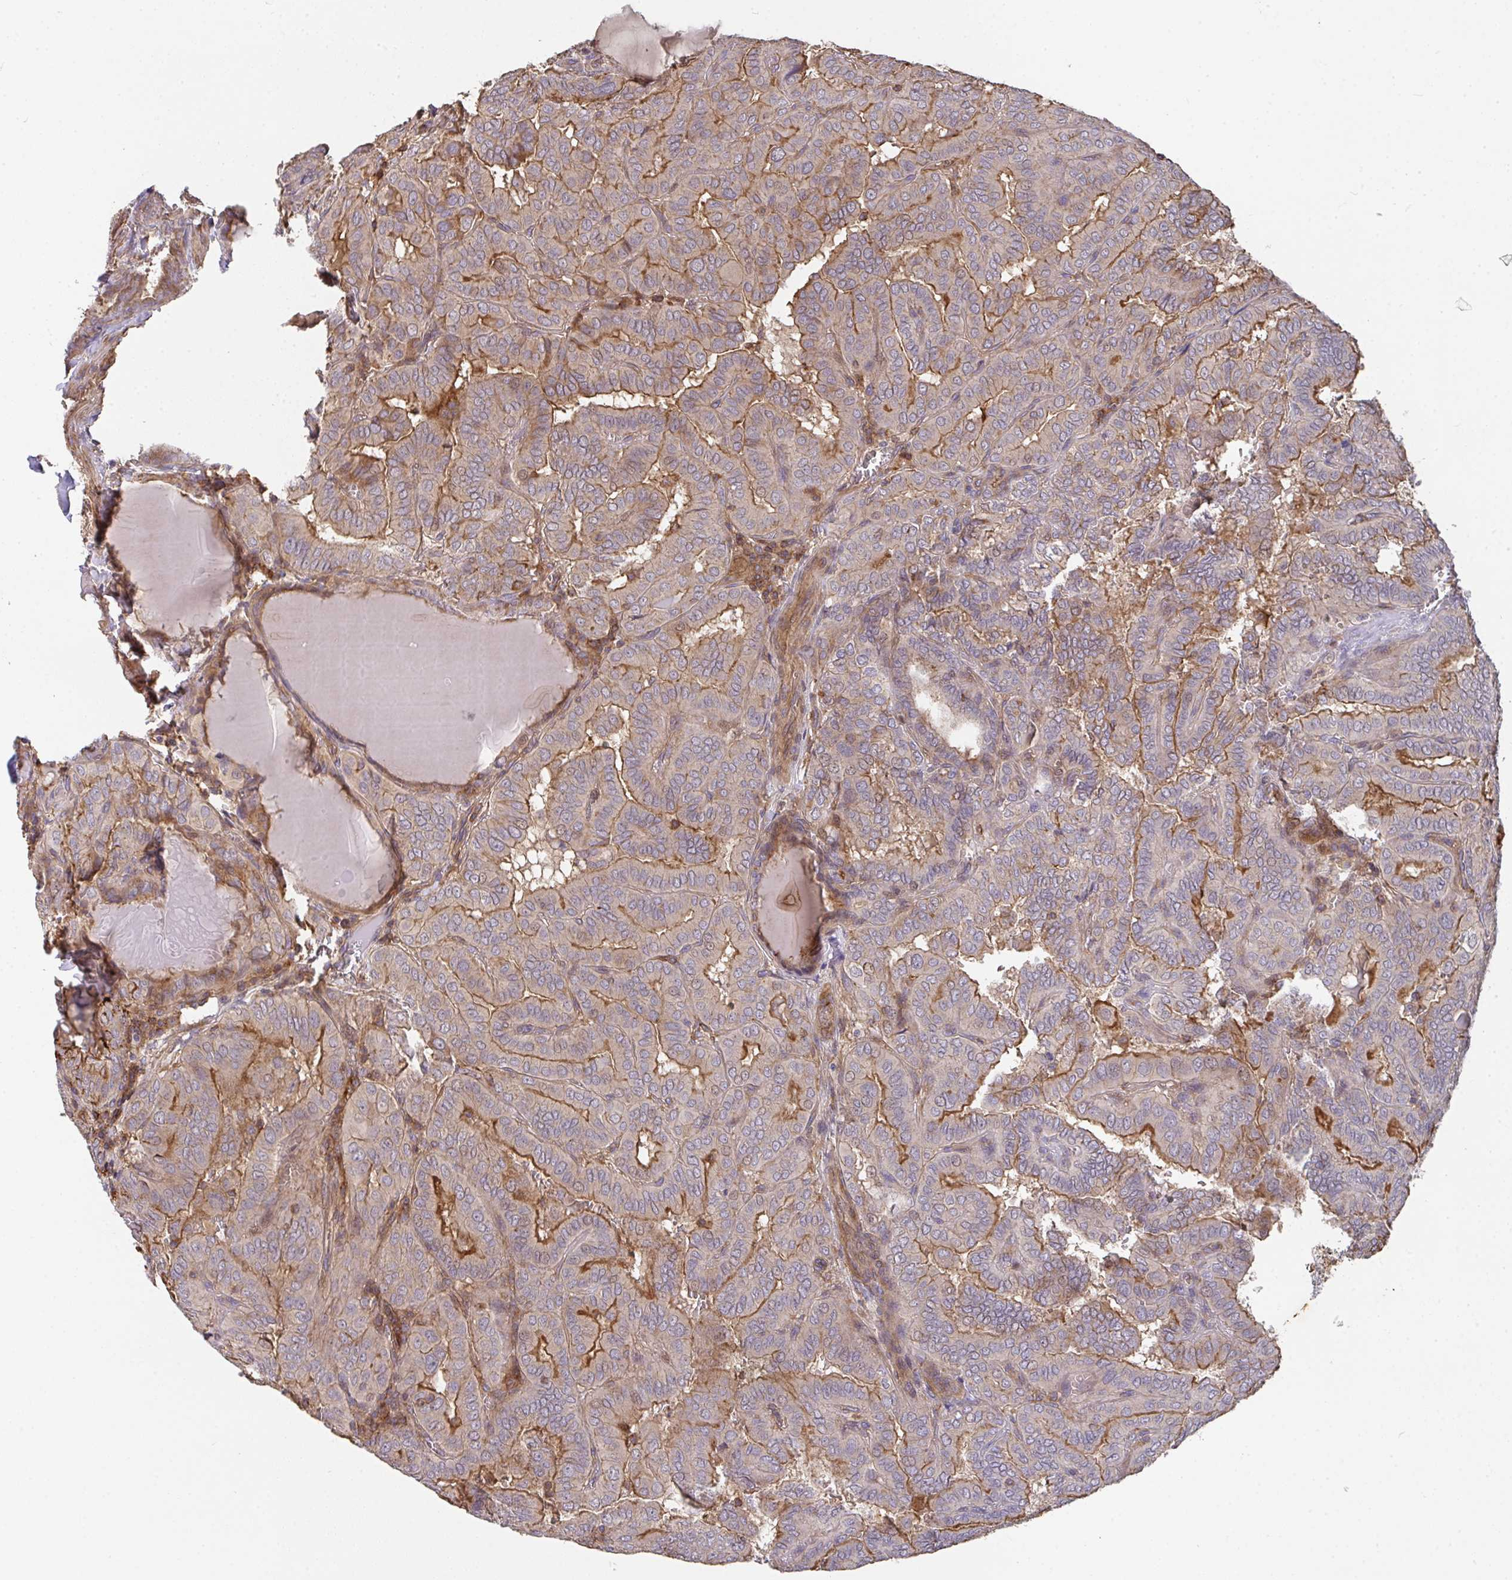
{"staining": {"intensity": "moderate", "quantity": "25%-75%", "location": "cytoplasmic/membranous"}, "tissue": "thyroid cancer", "cell_type": "Tumor cells", "image_type": "cancer", "snomed": [{"axis": "morphology", "description": "Papillary adenocarcinoma, NOS"}, {"axis": "topography", "description": "Thyroid gland"}], "caption": "About 25%-75% of tumor cells in thyroid cancer reveal moderate cytoplasmic/membranous protein positivity as visualized by brown immunohistochemical staining.", "gene": "TNMD", "patient": {"sex": "female", "age": 46}}